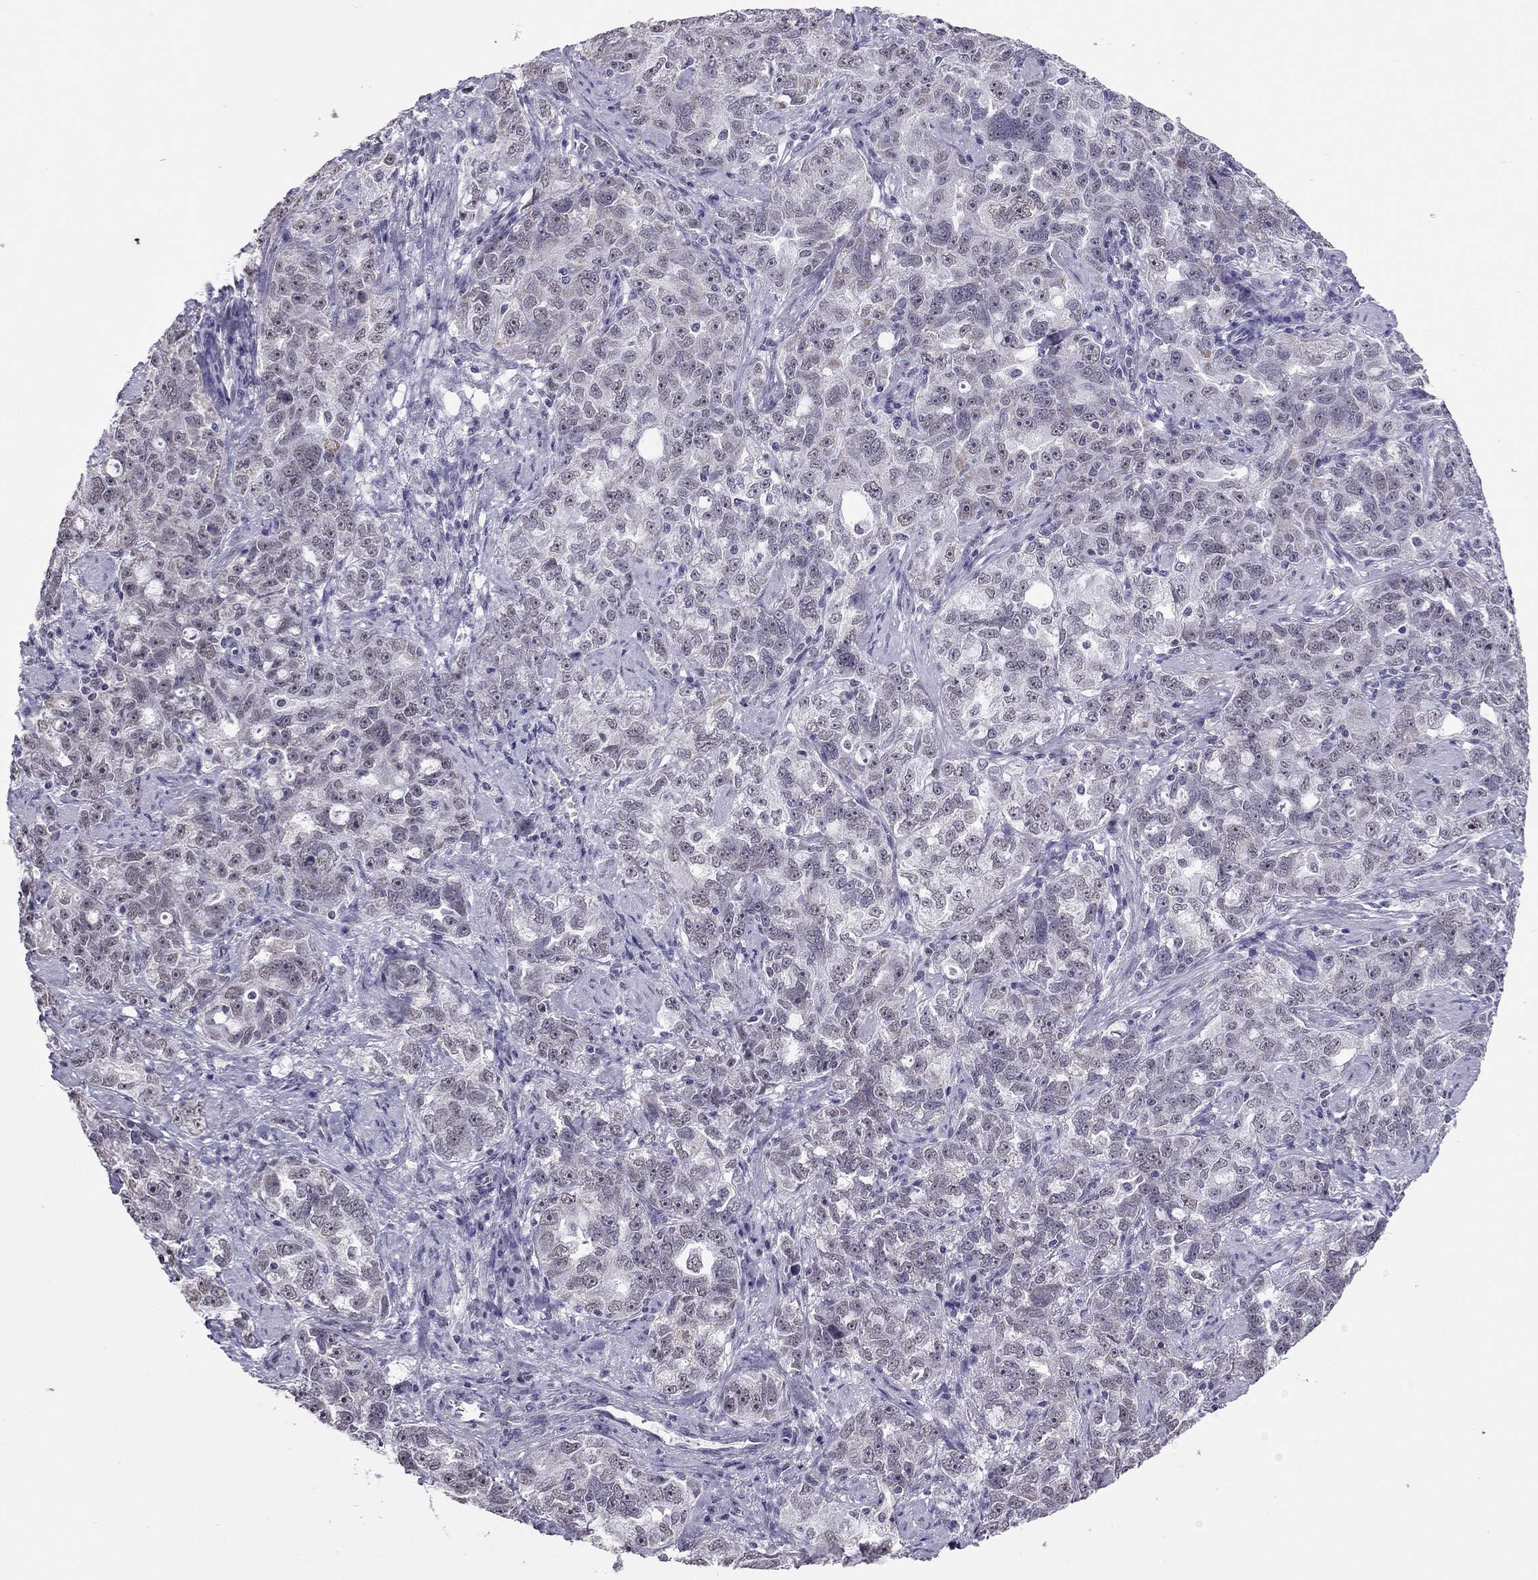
{"staining": {"intensity": "negative", "quantity": "none", "location": "none"}, "tissue": "ovarian cancer", "cell_type": "Tumor cells", "image_type": "cancer", "snomed": [{"axis": "morphology", "description": "Cystadenocarcinoma, serous, NOS"}, {"axis": "topography", "description": "Ovary"}], "caption": "Human ovarian cancer (serous cystadenocarcinoma) stained for a protein using IHC shows no expression in tumor cells.", "gene": "PPP1R3A", "patient": {"sex": "female", "age": 51}}